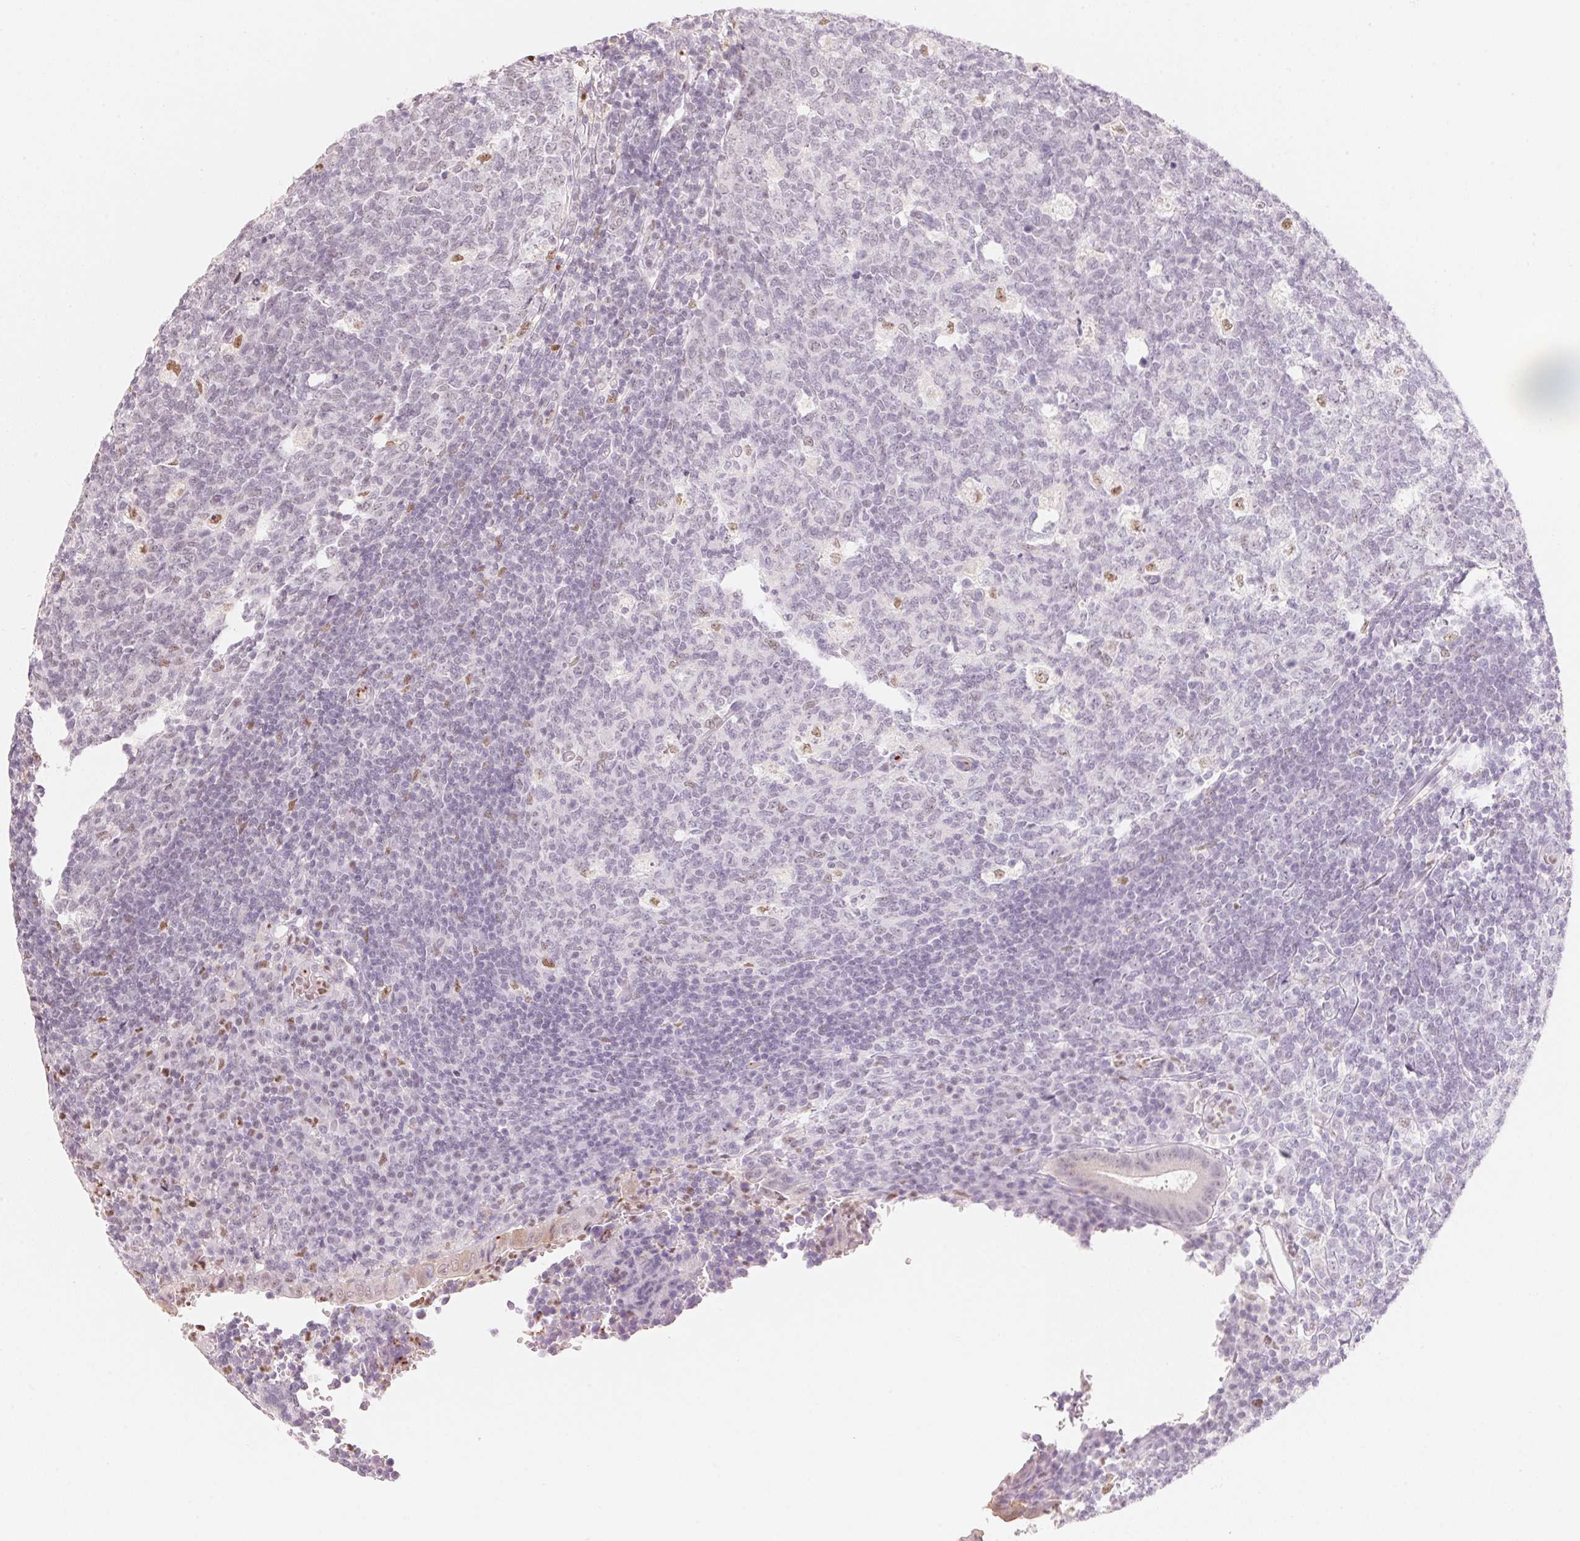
{"staining": {"intensity": "weak", "quantity": "<25%", "location": "nuclear"}, "tissue": "appendix", "cell_type": "Glandular cells", "image_type": "normal", "snomed": [{"axis": "morphology", "description": "Normal tissue, NOS"}, {"axis": "topography", "description": "Appendix"}], "caption": "DAB immunohistochemical staining of normal human appendix displays no significant positivity in glandular cells. The staining is performed using DAB (3,3'-diaminobenzidine) brown chromogen with nuclei counter-stained in using hematoxylin.", "gene": "ARHGAP22", "patient": {"sex": "male", "age": 18}}